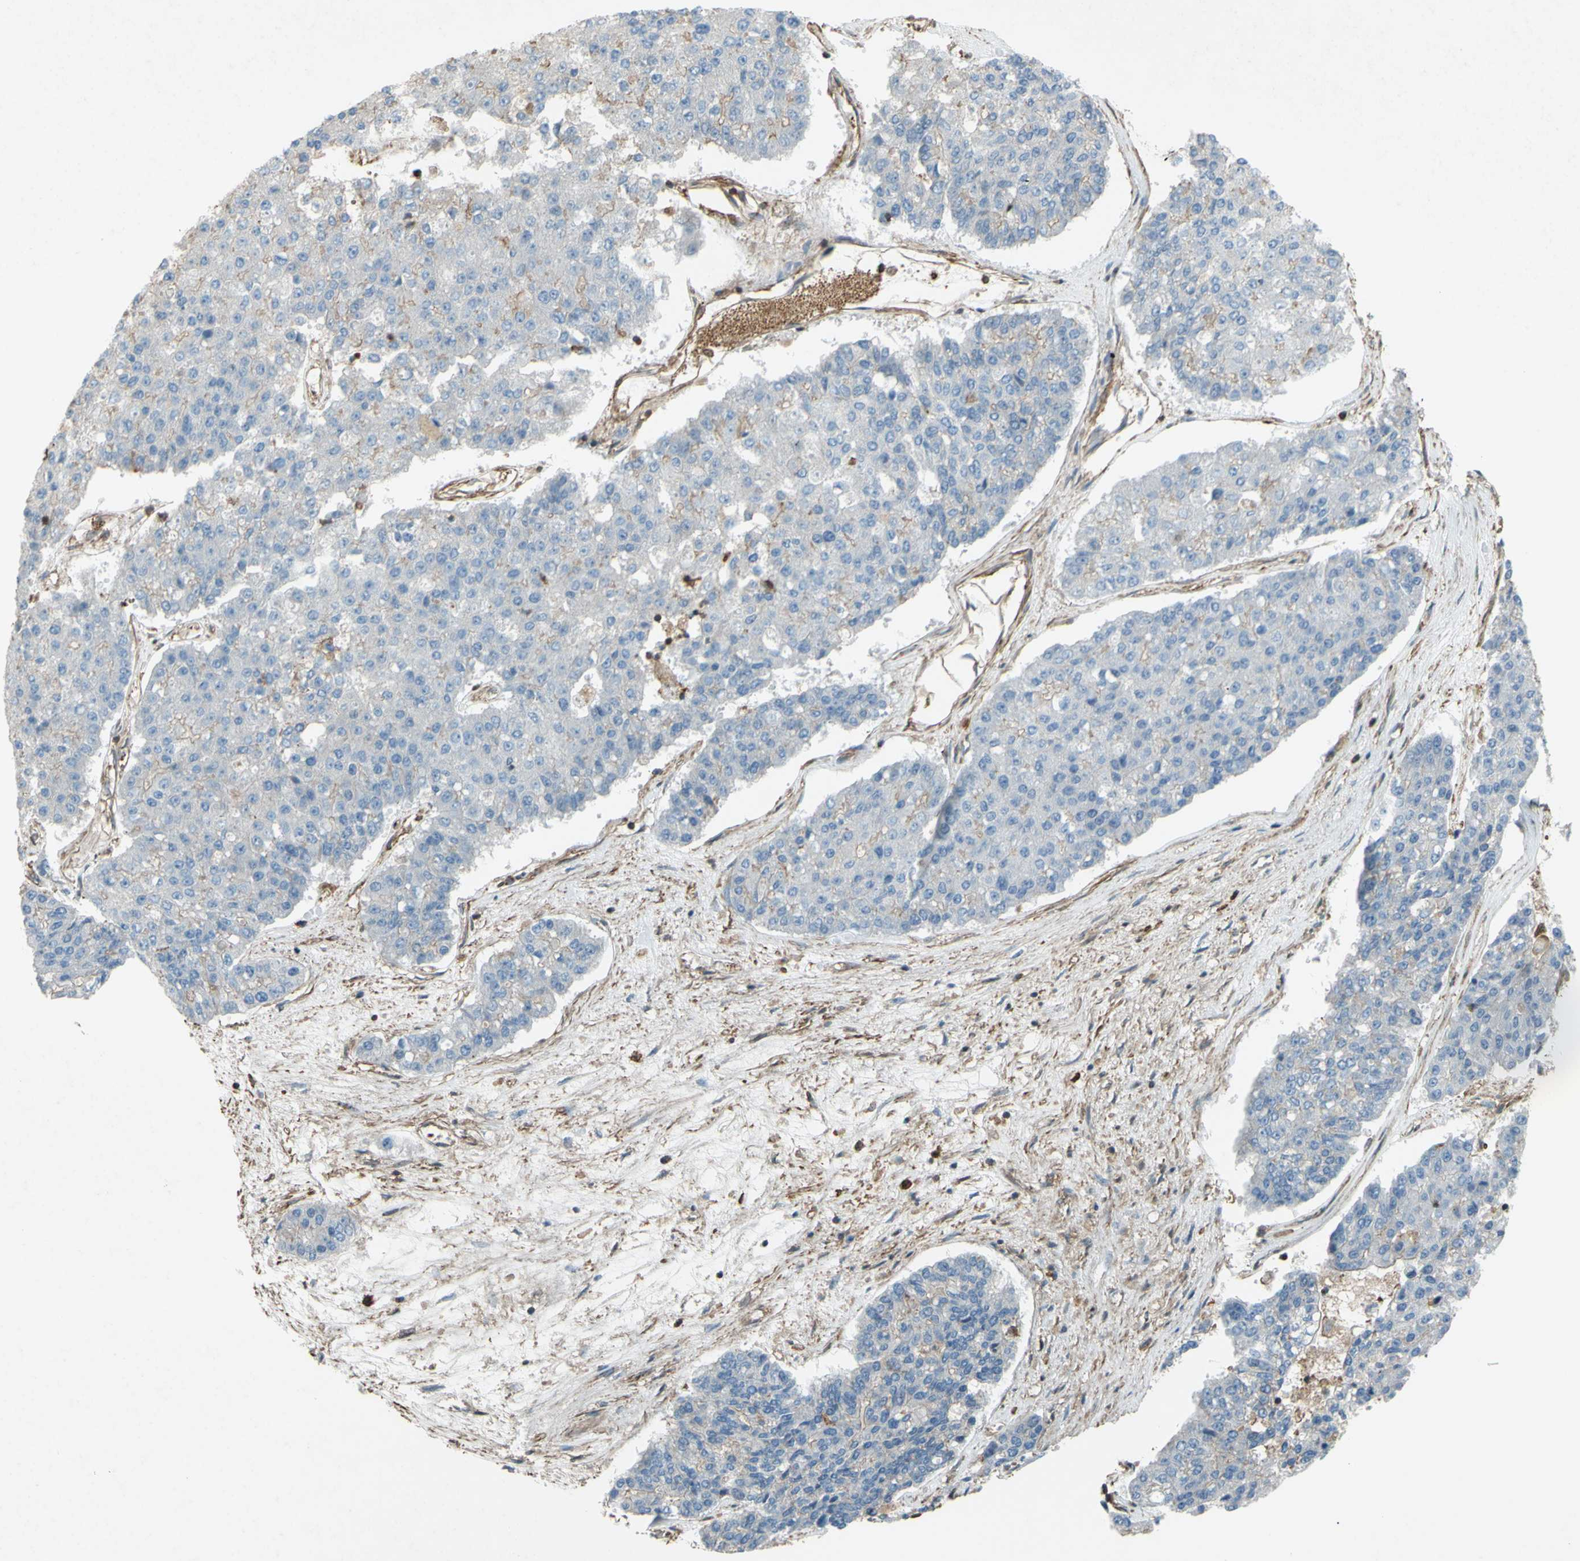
{"staining": {"intensity": "weak", "quantity": "<25%", "location": "cytoplasmic/membranous"}, "tissue": "pancreatic cancer", "cell_type": "Tumor cells", "image_type": "cancer", "snomed": [{"axis": "morphology", "description": "Adenocarcinoma, NOS"}, {"axis": "topography", "description": "Pancreas"}], "caption": "Immunohistochemical staining of adenocarcinoma (pancreatic) demonstrates no significant expression in tumor cells. Brightfield microscopy of IHC stained with DAB (3,3'-diaminobenzidine) (brown) and hematoxylin (blue), captured at high magnification.", "gene": "ADD3", "patient": {"sex": "male", "age": 50}}